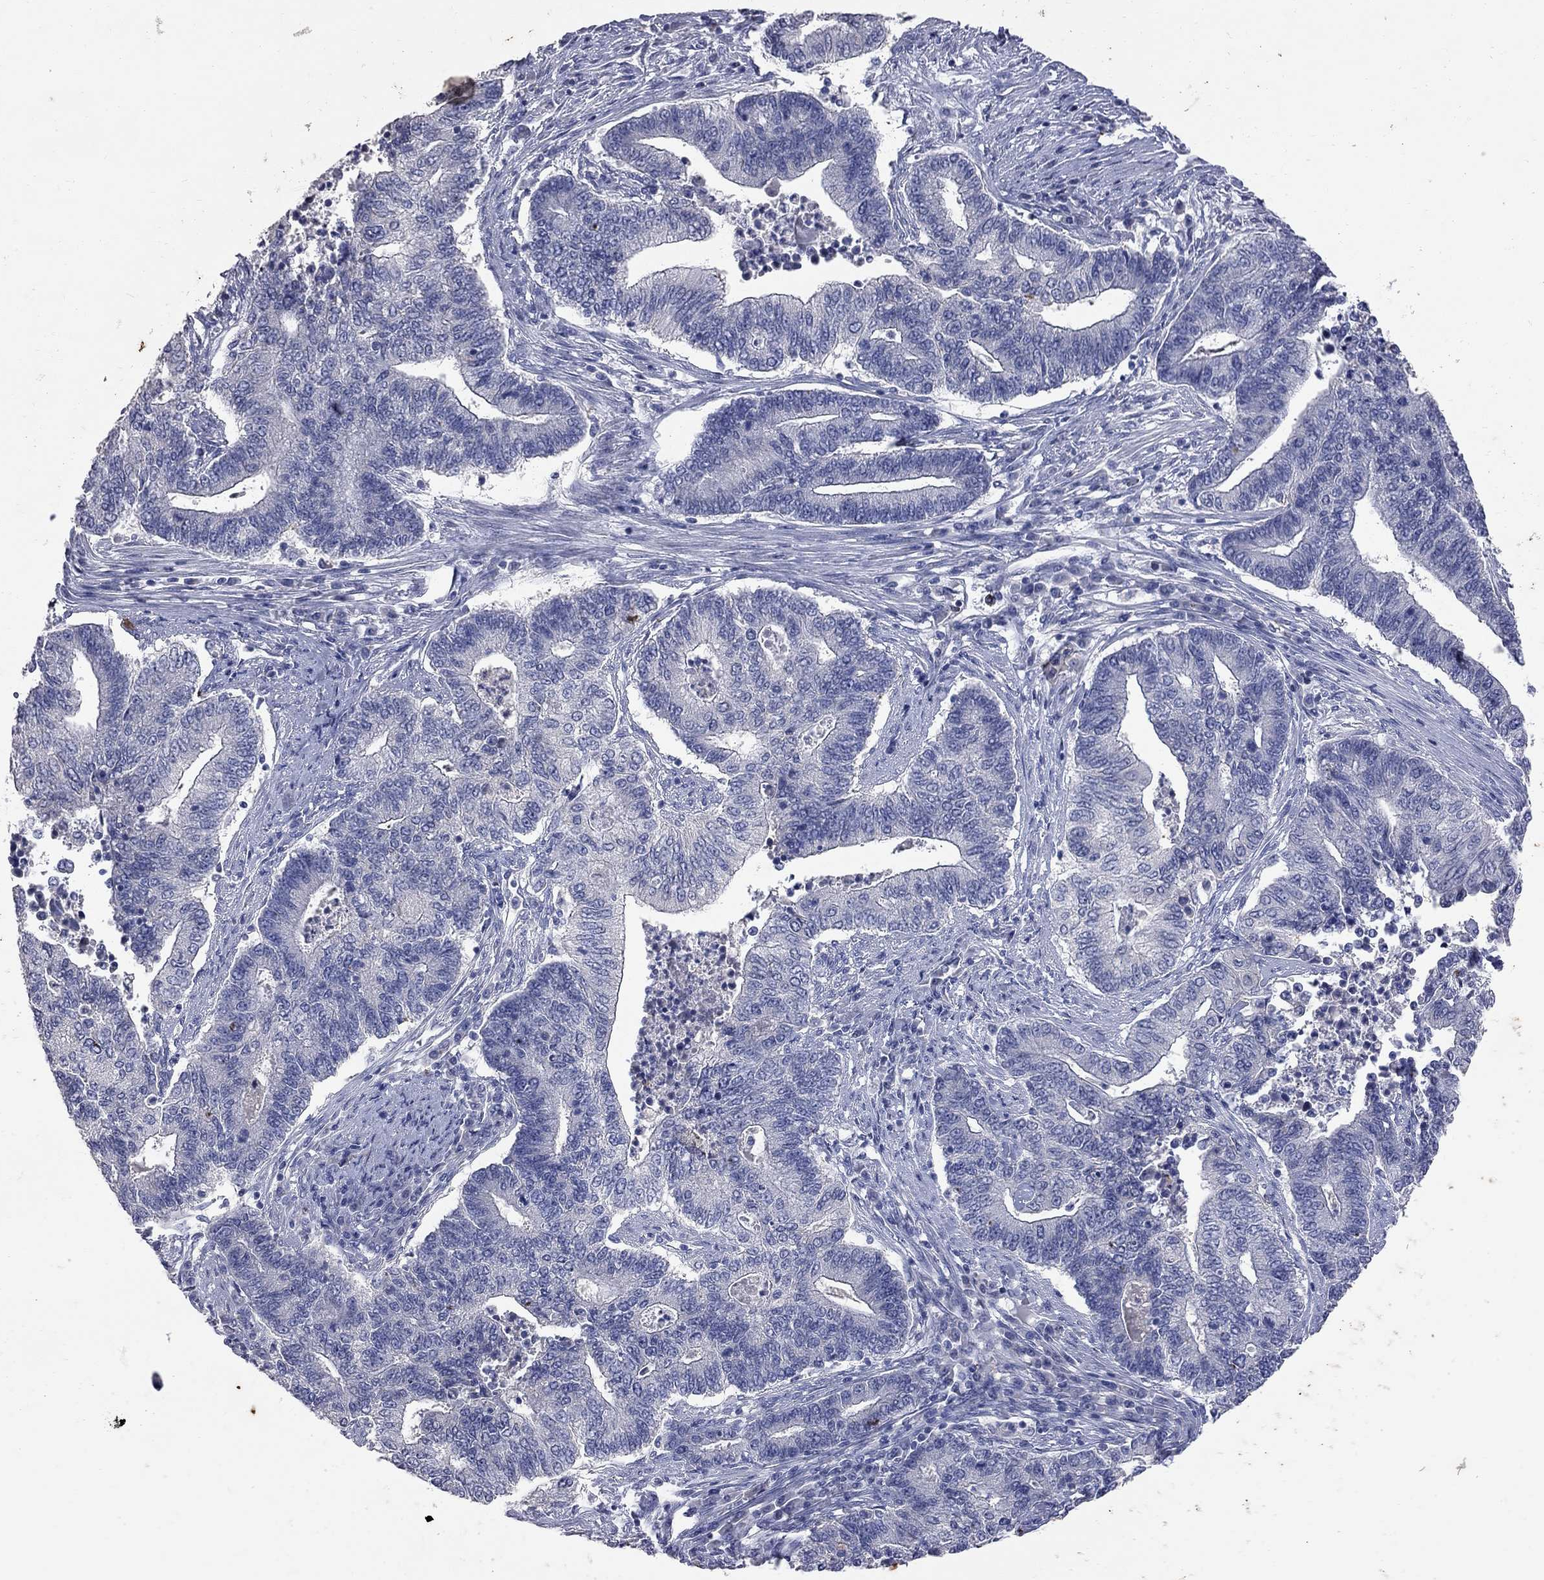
{"staining": {"intensity": "negative", "quantity": "none", "location": "none"}, "tissue": "endometrial cancer", "cell_type": "Tumor cells", "image_type": "cancer", "snomed": [{"axis": "morphology", "description": "Adenocarcinoma, NOS"}, {"axis": "topography", "description": "Uterus"}, {"axis": "topography", "description": "Endometrium"}], "caption": "Immunohistochemistry (IHC) histopathology image of neoplastic tissue: human adenocarcinoma (endometrial) stained with DAB reveals no significant protein expression in tumor cells.", "gene": "NOS2", "patient": {"sex": "female", "age": 54}}